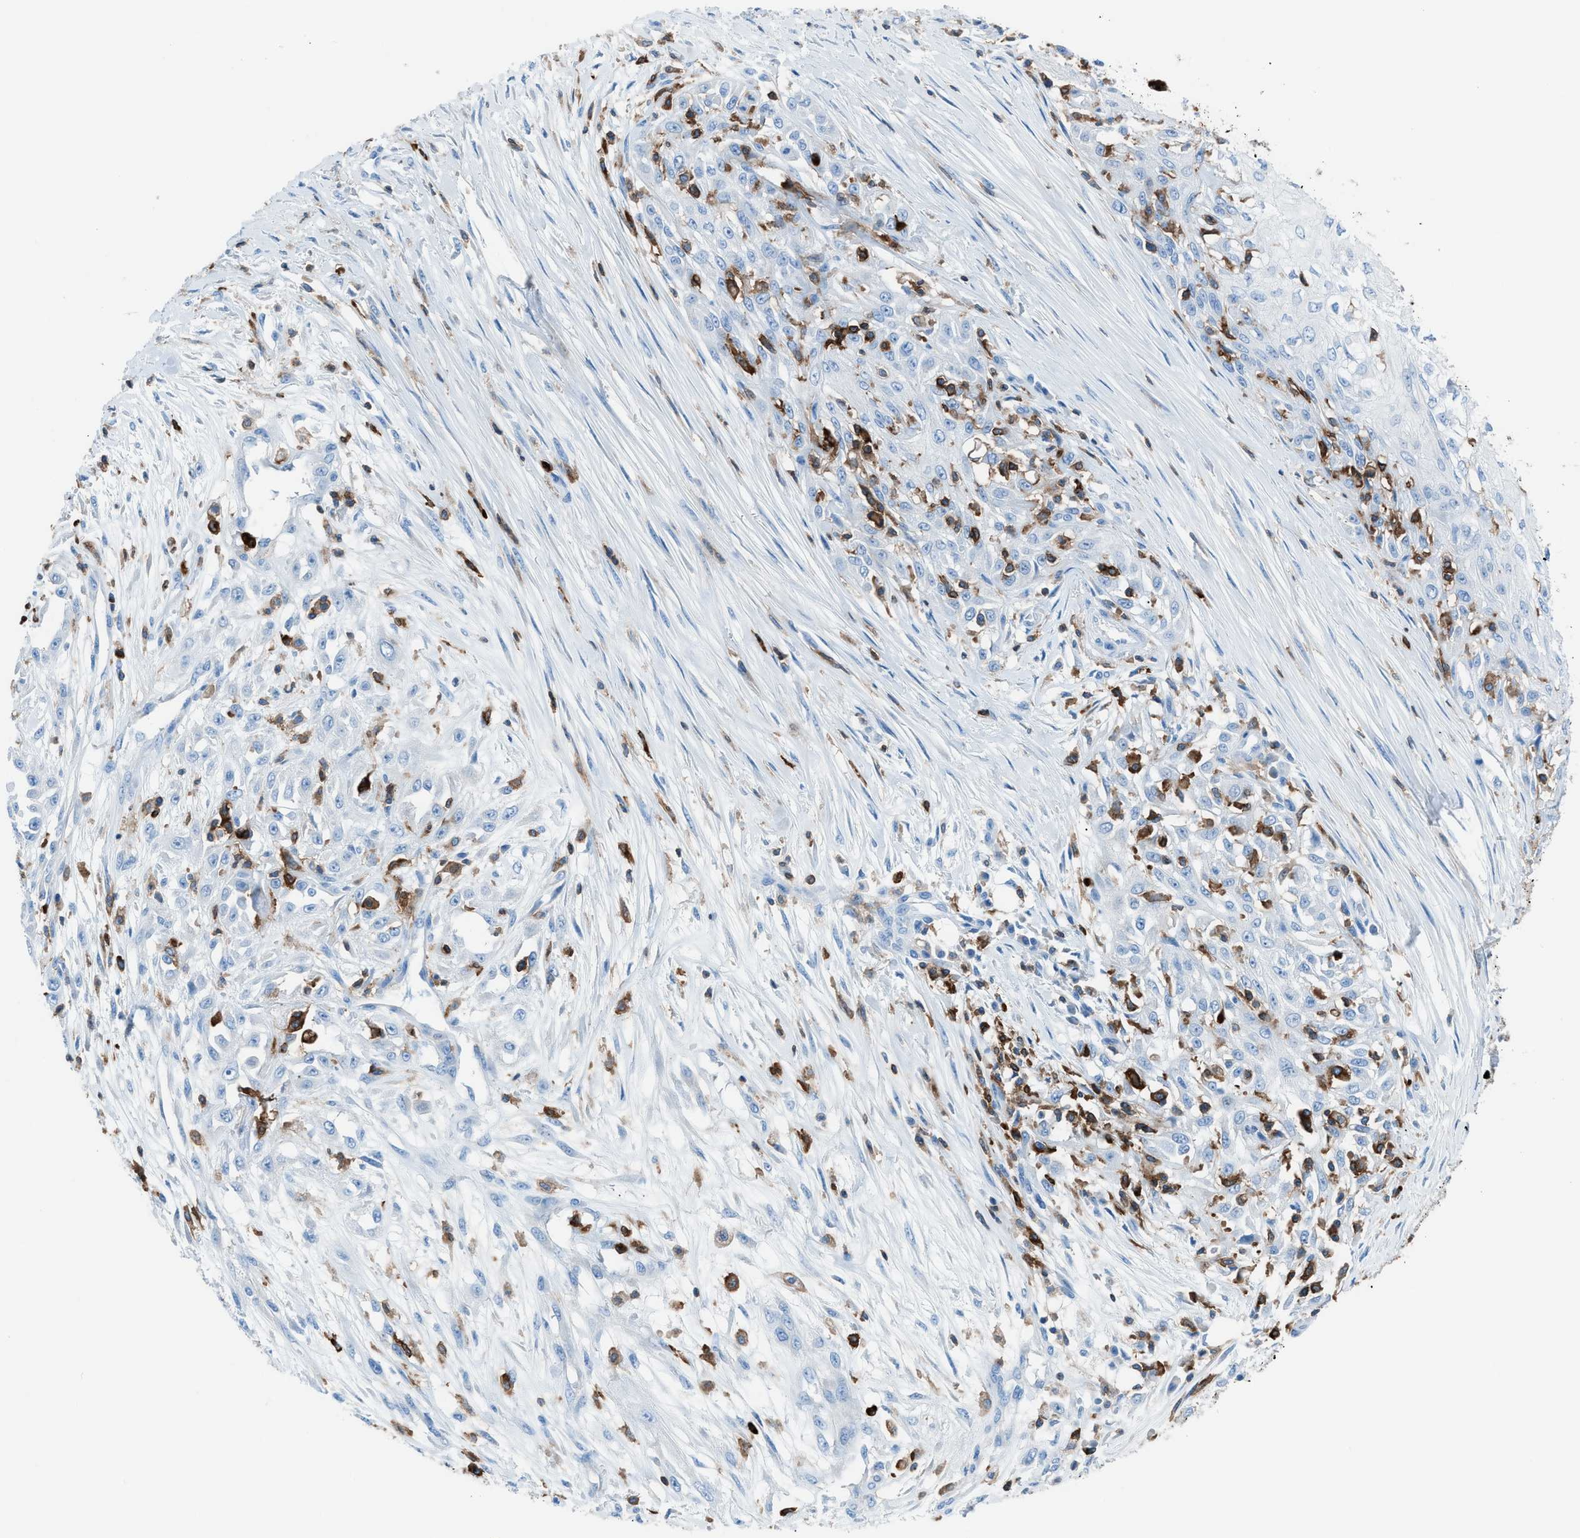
{"staining": {"intensity": "negative", "quantity": "none", "location": "none"}, "tissue": "skin cancer", "cell_type": "Tumor cells", "image_type": "cancer", "snomed": [{"axis": "morphology", "description": "Squamous cell carcinoma, NOS"}, {"axis": "morphology", "description": "Squamous cell carcinoma, metastatic, NOS"}, {"axis": "topography", "description": "Skin"}, {"axis": "topography", "description": "Lymph node"}], "caption": "IHC image of neoplastic tissue: human skin cancer stained with DAB (3,3'-diaminobenzidine) reveals no significant protein positivity in tumor cells.", "gene": "ITGB2", "patient": {"sex": "male", "age": 75}}